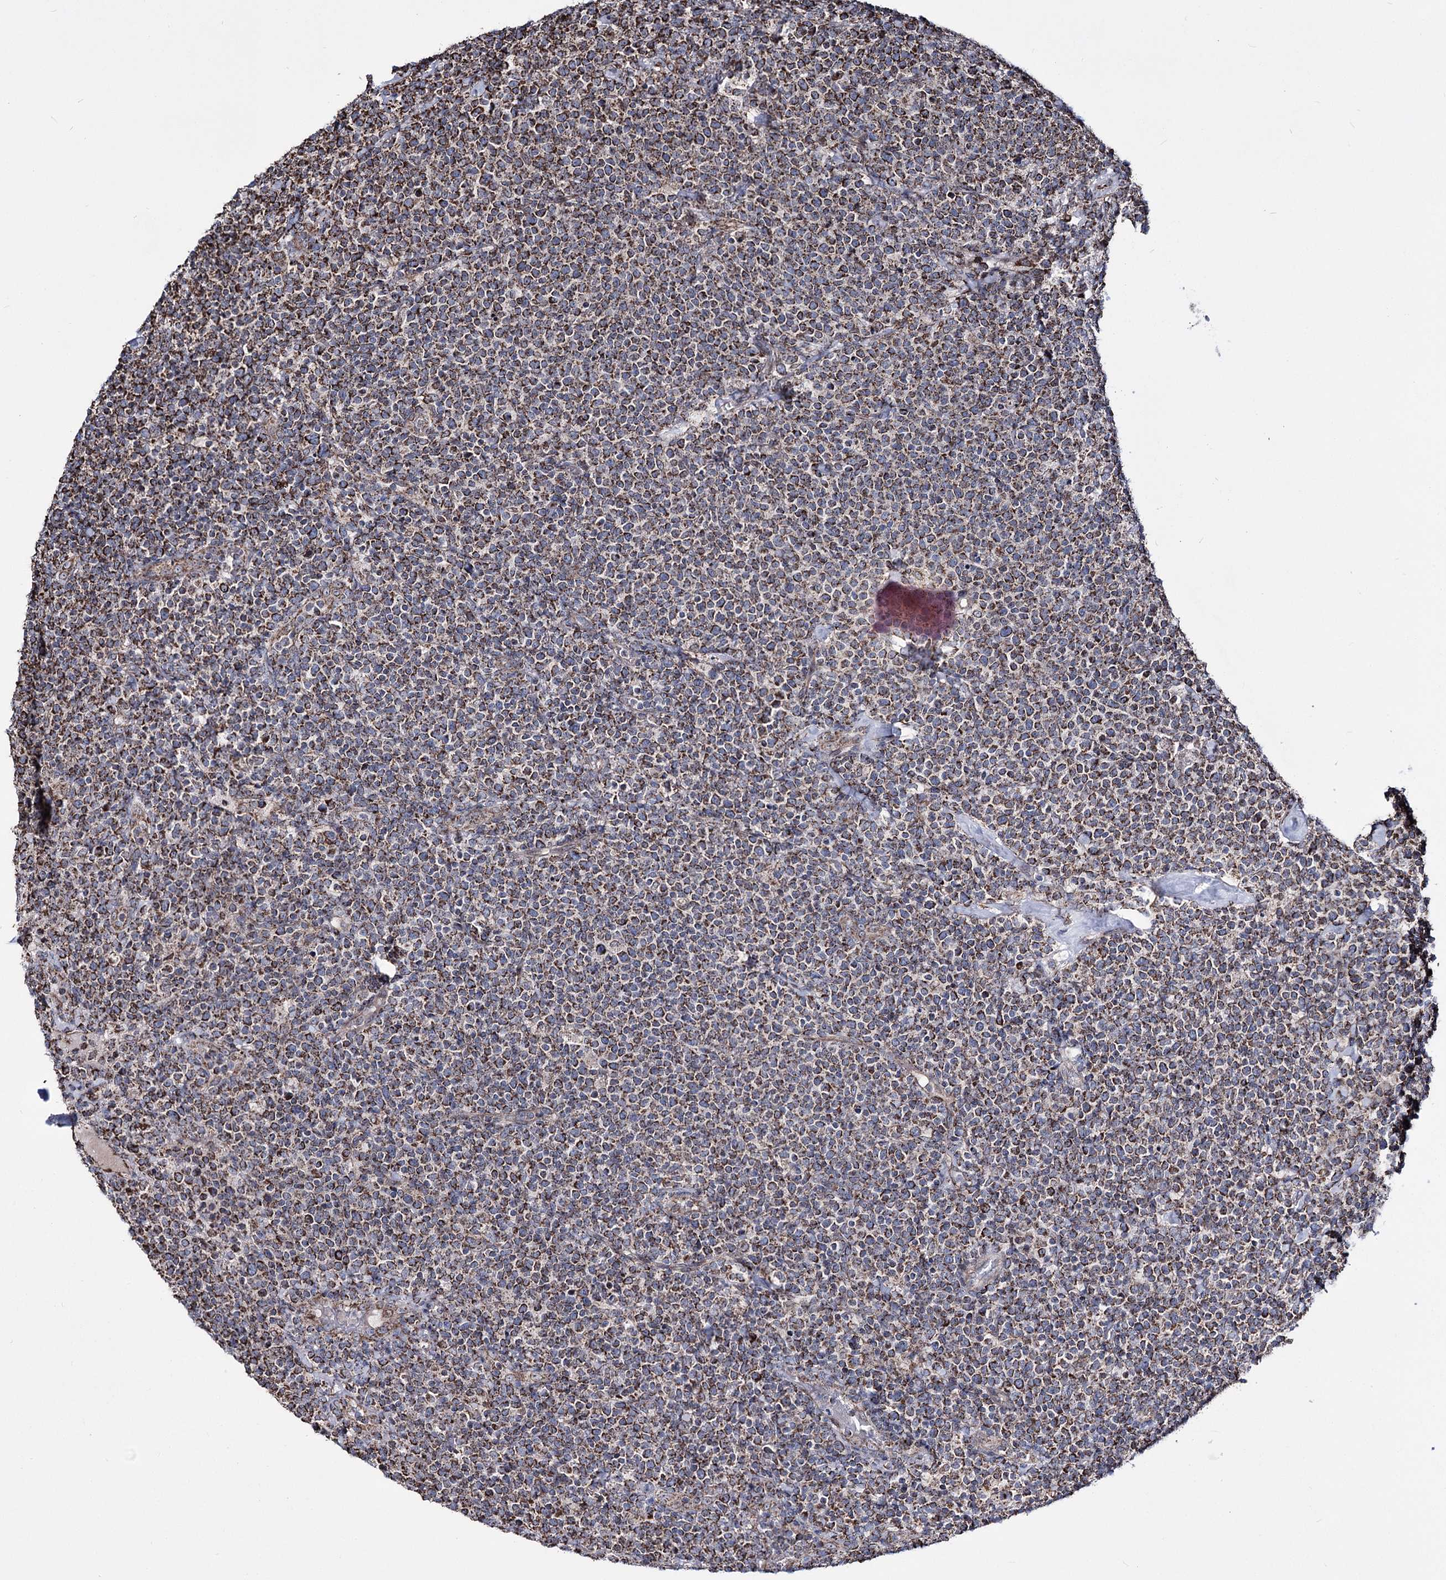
{"staining": {"intensity": "moderate", "quantity": ">75%", "location": "cytoplasmic/membranous"}, "tissue": "lymphoma", "cell_type": "Tumor cells", "image_type": "cancer", "snomed": [{"axis": "morphology", "description": "Malignant lymphoma, non-Hodgkin's type, High grade"}, {"axis": "topography", "description": "Lymph node"}], "caption": "This is an image of immunohistochemistry staining of malignant lymphoma, non-Hodgkin's type (high-grade), which shows moderate positivity in the cytoplasmic/membranous of tumor cells.", "gene": "CREB3L4", "patient": {"sex": "male", "age": 61}}